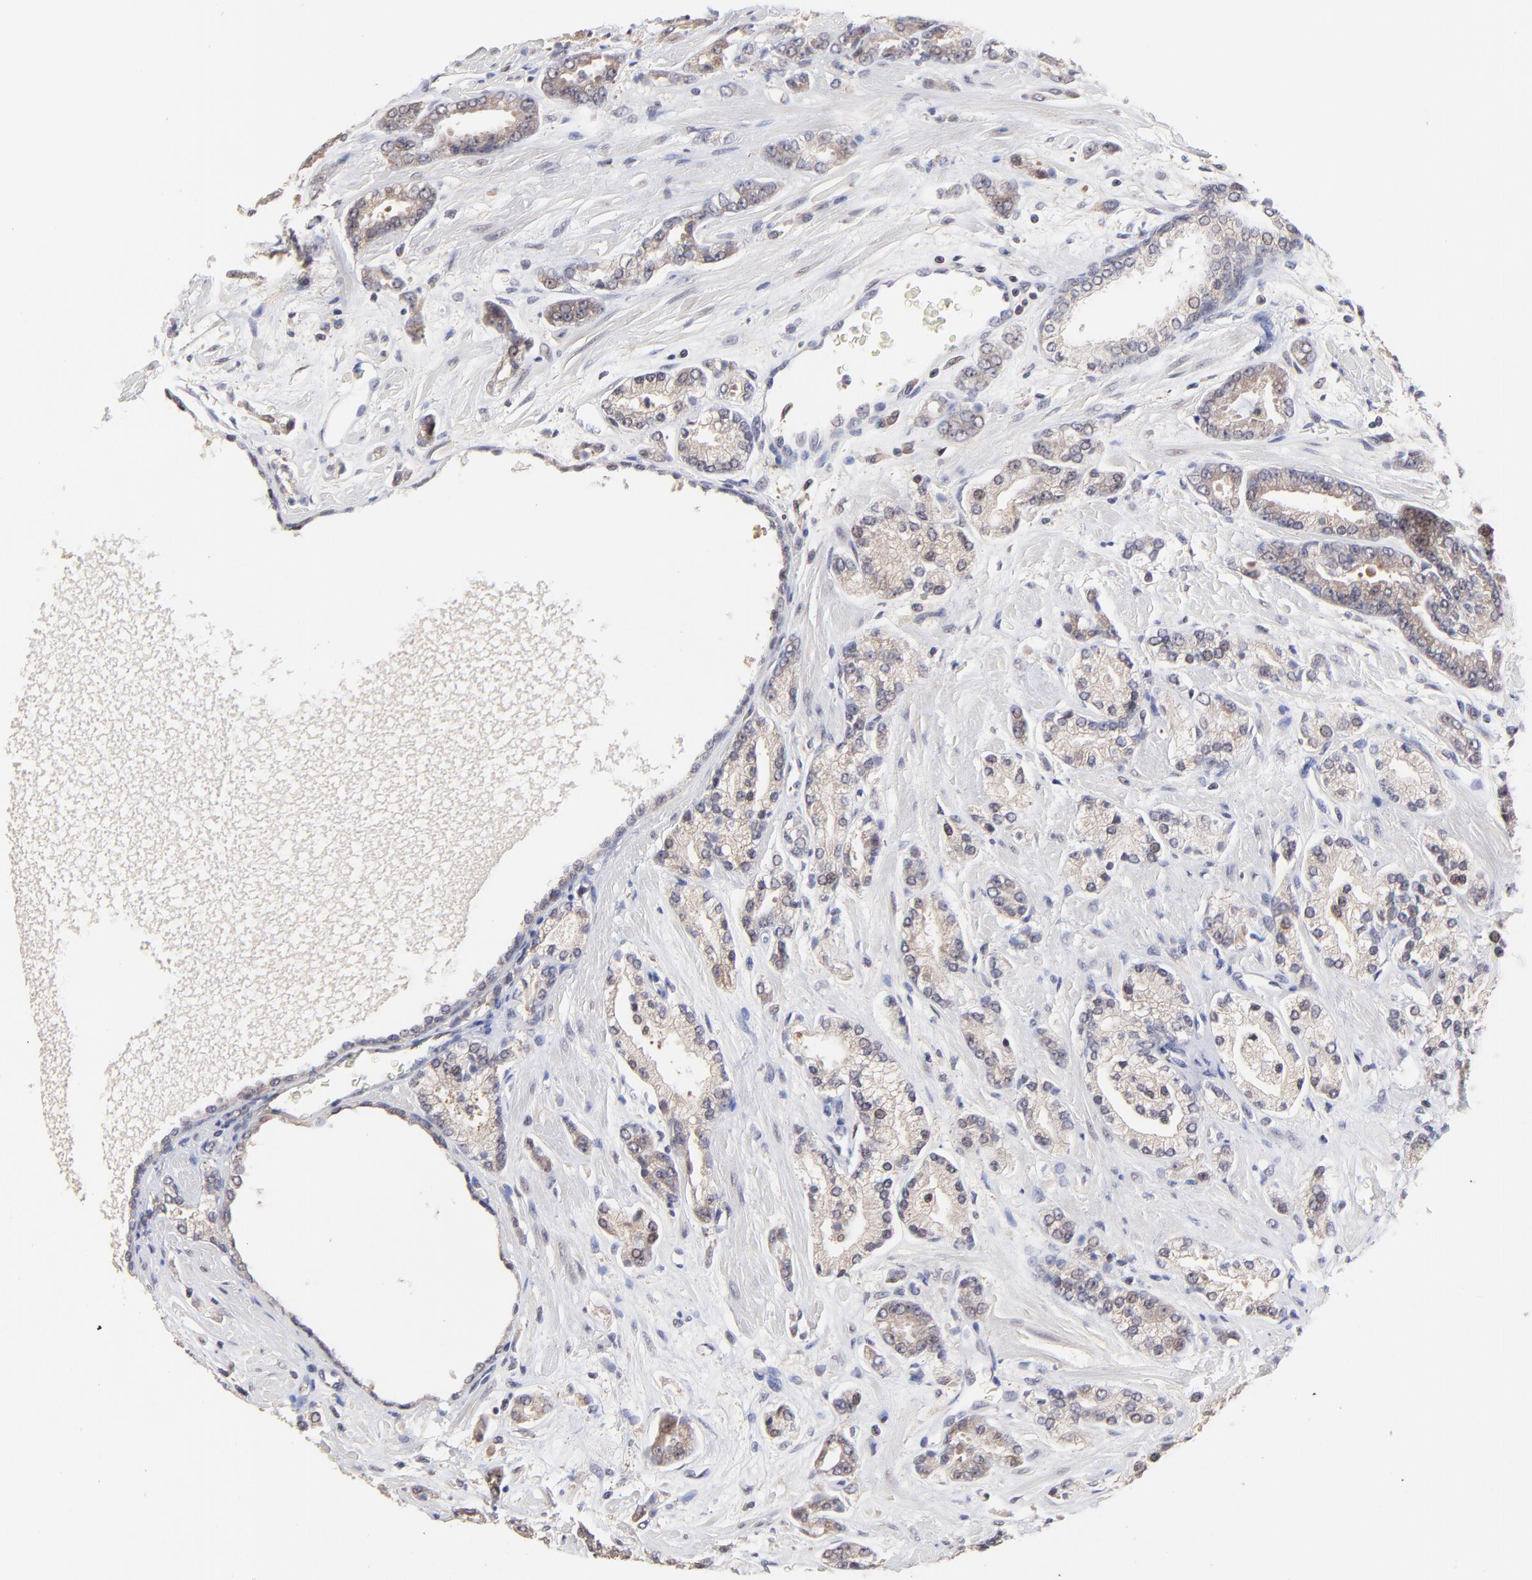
{"staining": {"intensity": "weak", "quantity": "<25%", "location": "cytoplasmic/membranous,nuclear"}, "tissue": "prostate cancer", "cell_type": "Tumor cells", "image_type": "cancer", "snomed": [{"axis": "morphology", "description": "Adenocarcinoma, High grade"}, {"axis": "topography", "description": "Prostate"}], "caption": "The photomicrograph exhibits no staining of tumor cells in prostate cancer.", "gene": "PSMD14", "patient": {"sex": "male", "age": 71}}